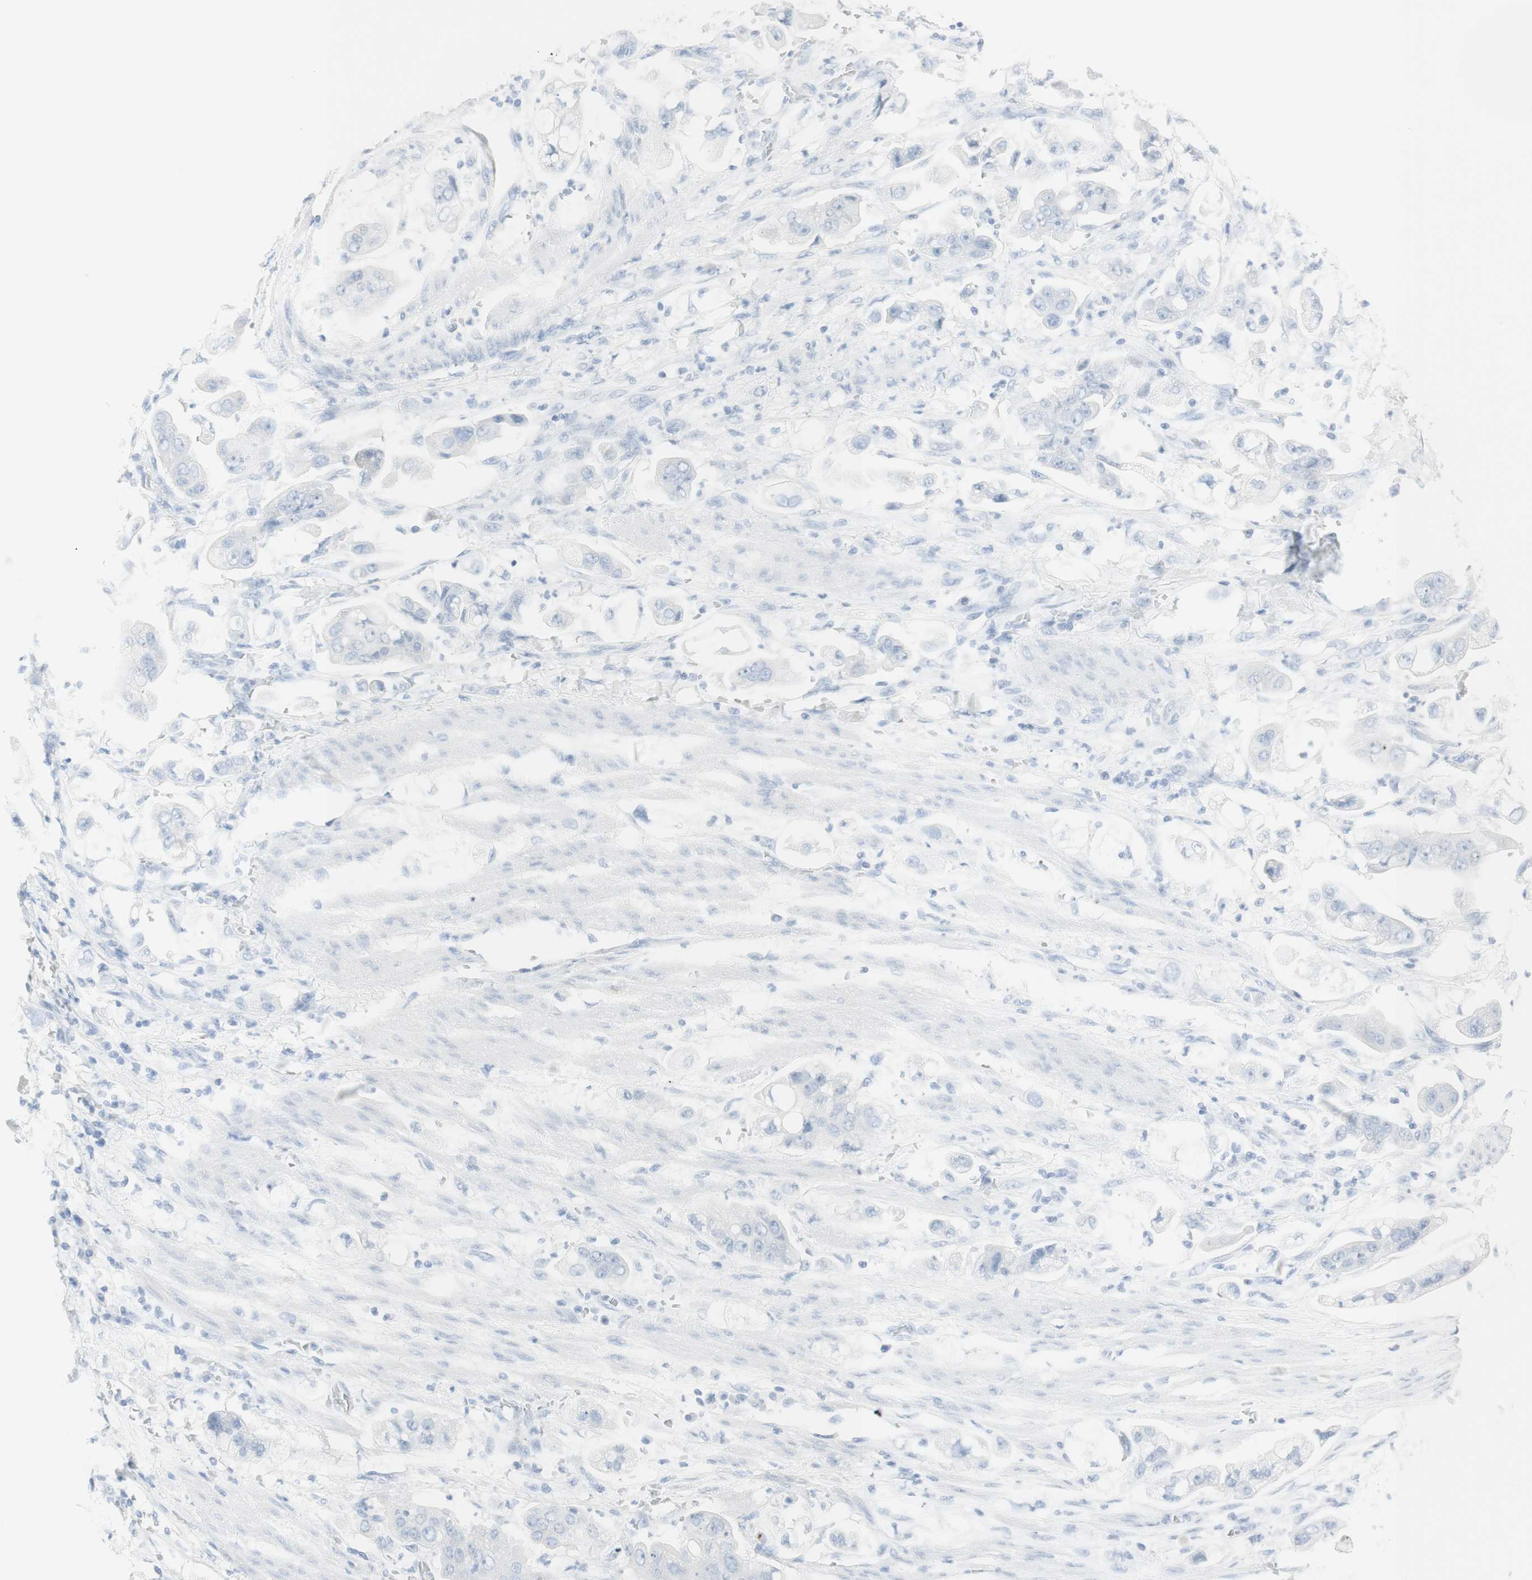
{"staining": {"intensity": "negative", "quantity": "none", "location": "none"}, "tissue": "stomach cancer", "cell_type": "Tumor cells", "image_type": "cancer", "snomed": [{"axis": "morphology", "description": "Adenocarcinoma, NOS"}, {"axis": "topography", "description": "Stomach"}], "caption": "Immunohistochemical staining of human adenocarcinoma (stomach) reveals no significant expression in tumor cells.", "gene": "NAPSA", "patient": {"sex": "male", "age": 62}}